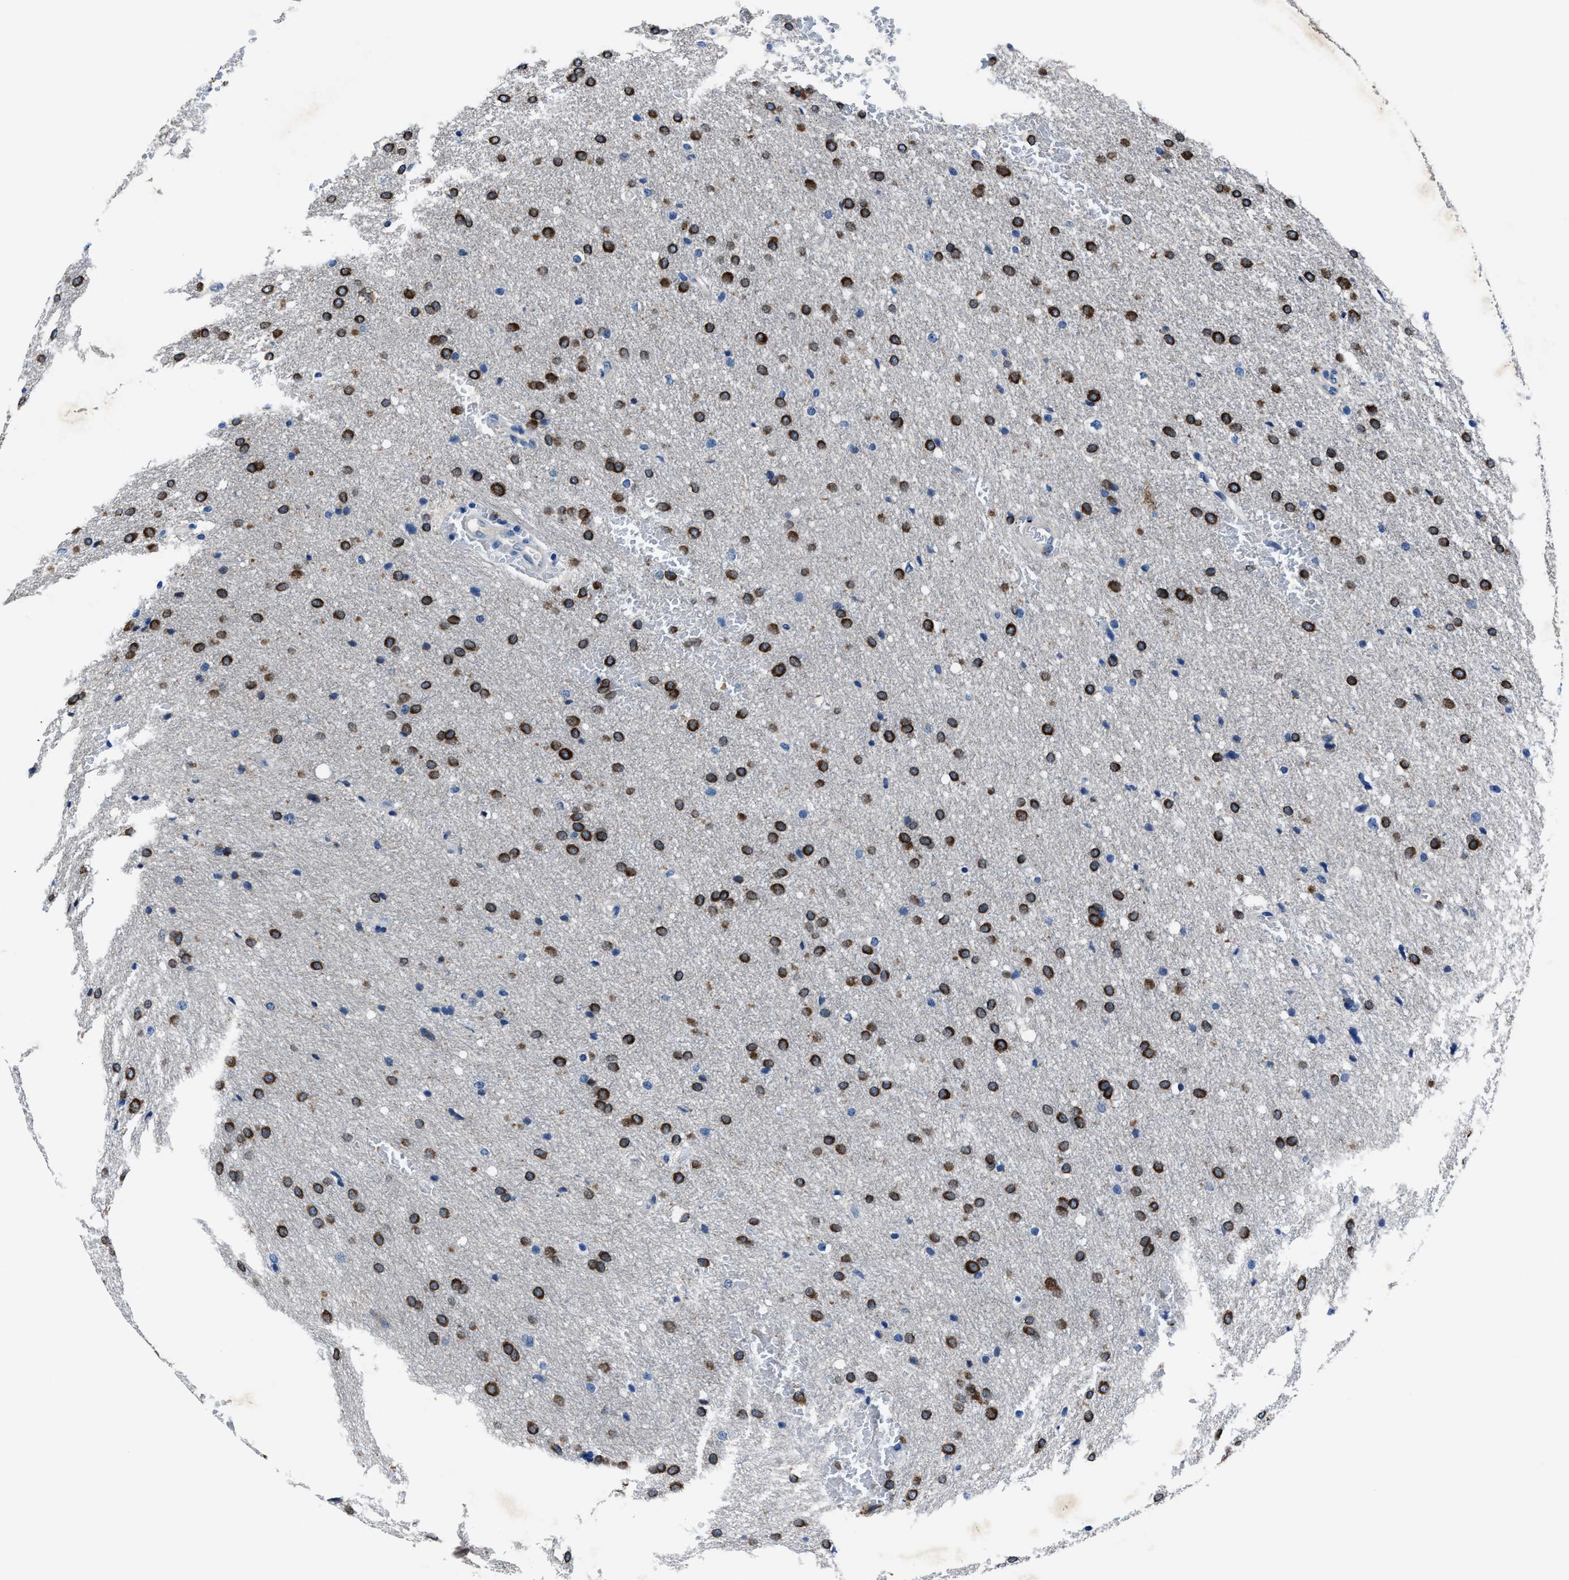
{"staining": {"intensity": "strong", "quantity": ">75%", "location": "cytoplasmic/membranous"}, "tissue": "glioma", "cell_type": "Tumor cells", "image_type": "cancer", "snomed": [{"axis": "morphology", "description": "Glioma, malignant, Low grade"}, {"axis": "topography", "description": "Brain"}], "caption": "High-magnification brightfield microscopy of malignant glioma (low-grade) stained with DAB (brown) and counterstained with hematoxylin (blue). tumor cells exhibit strong cytoplasmic/membranous staining is present in approximately>75% of cells. The protein is shown in brown color, while the nuclei are stained blue.", "gene": "NACAD", "patient": {"sex": "female", "age": 37}}